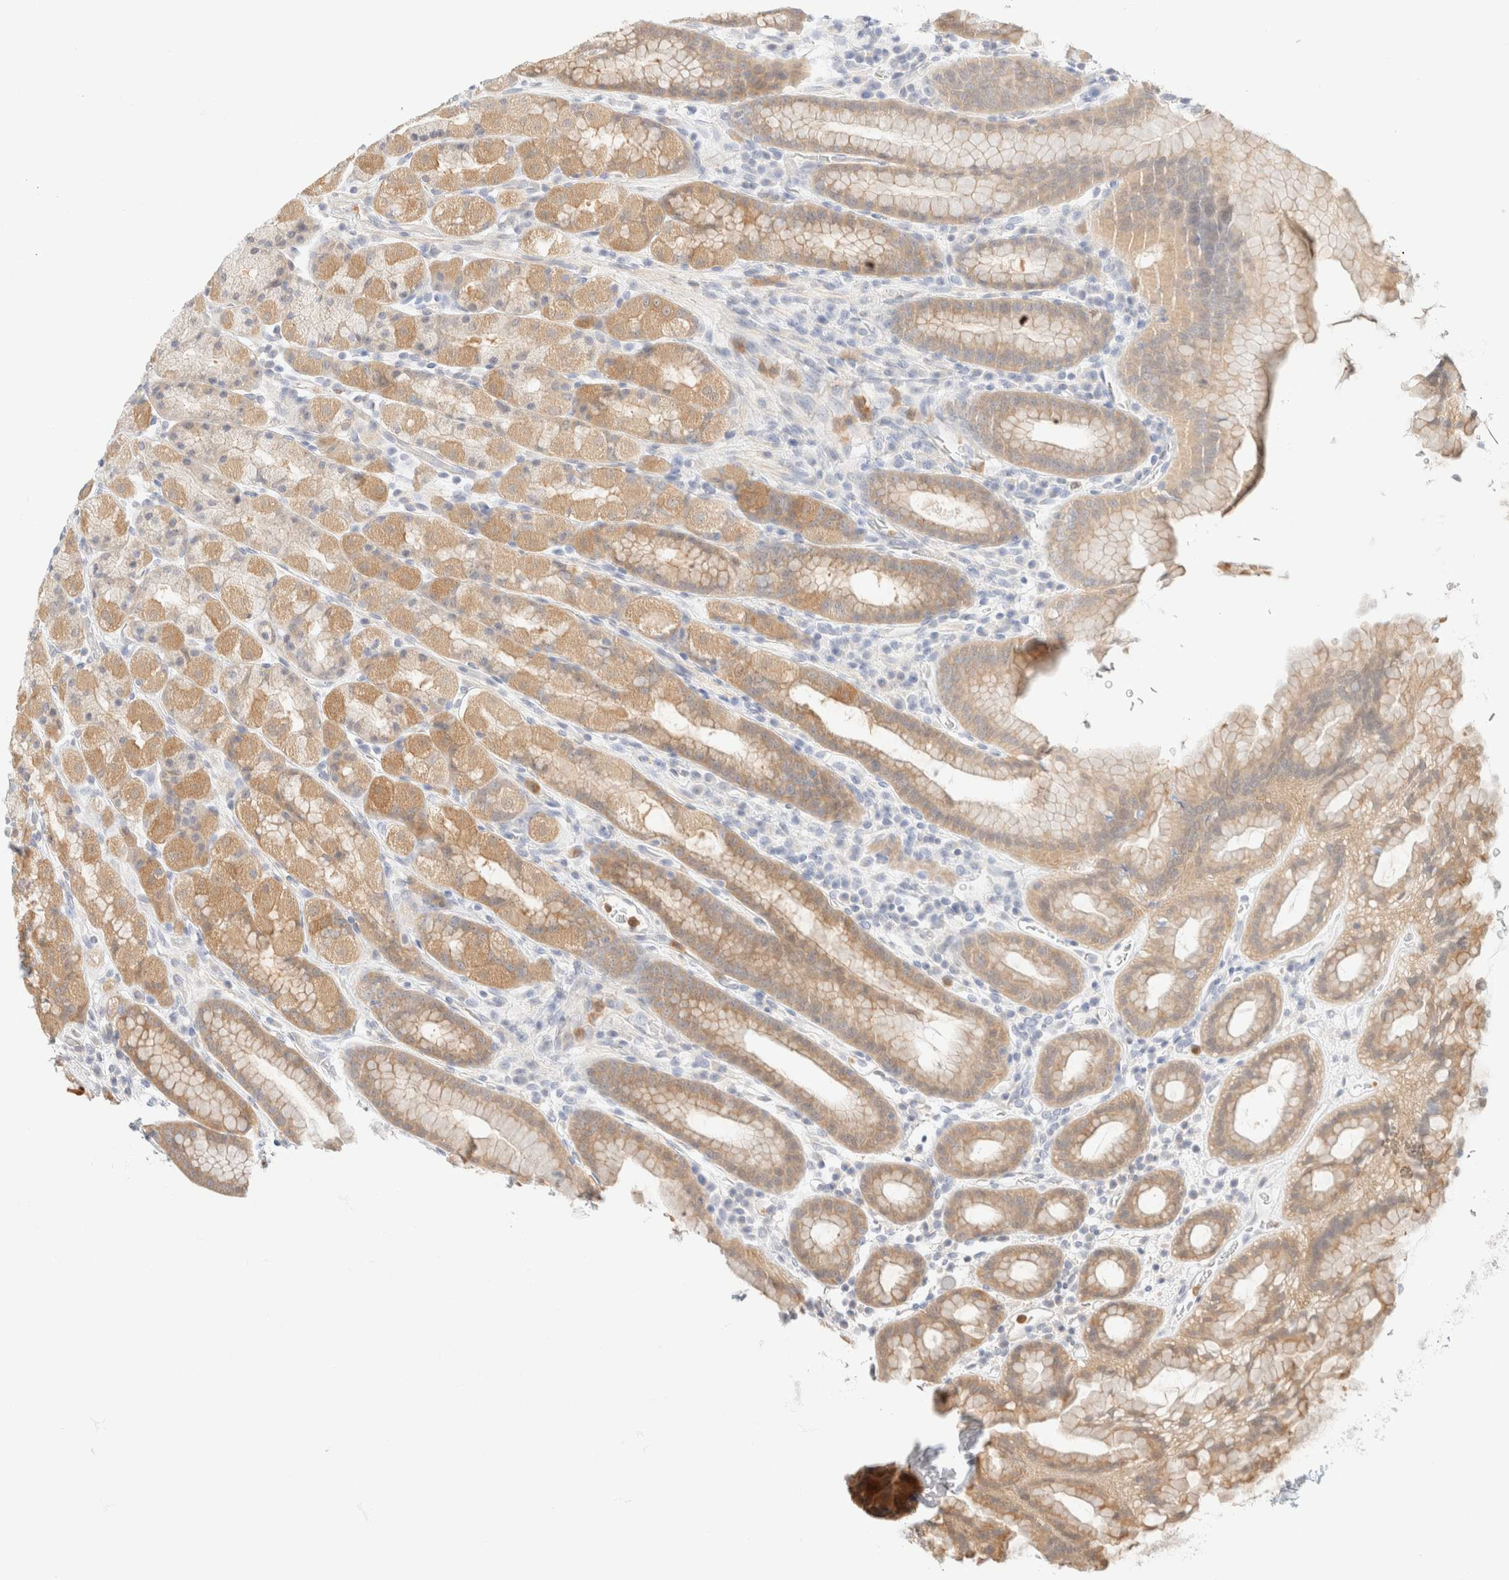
{"staining": {"intensity": "moderate", "quantity": "25%-75%", "location": "cytoplasmic/membranous"}, "tissue": "stomach", "cell_type": "Glandular cells", "image_type": "normal", "snomed": [{"axis": "morphology", "description": "Normal tissue, NOS"}, {"axis": "topography", "description": "Stomach, upper"}], "caption": "High-magnification brightfield microscopy of benign stomach stained with DAB (3,3'-diaminobenzidine) (brown) and counterstained with hematoxylin (blue). glandular cells exhibit moderate cytoplasmic/membranous expression is seen in approximately25%-75% of cells. The protein is stained brown, and the nuclei are stained in blue (DAB (3,3'-diaminobenzidine) IHC with brightfield microscopy, high magnification).", "gene": "GPI", "patient": {"sex": "male", "age": 68}}